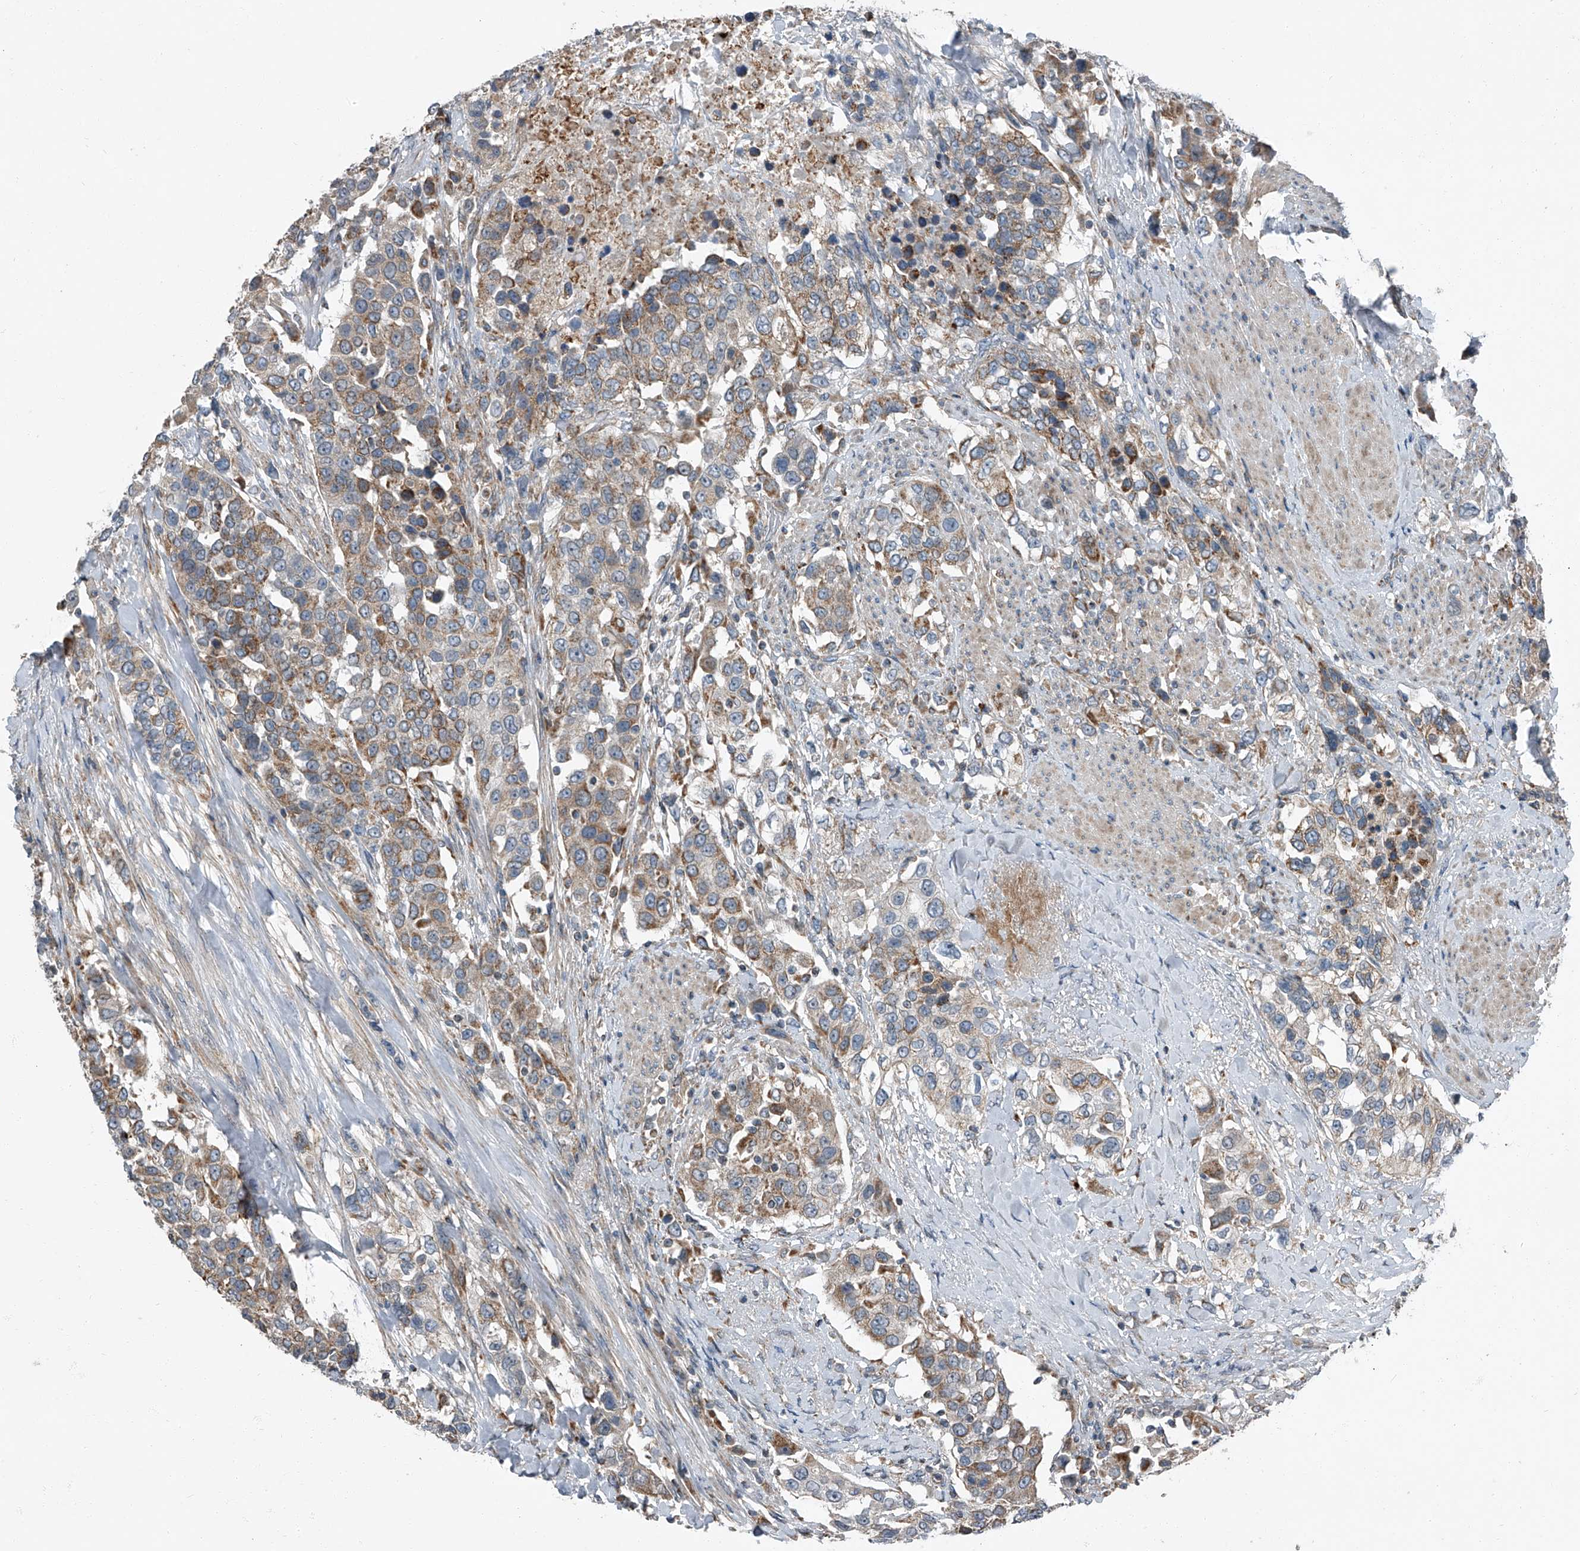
{"staining": {"intensity": "moderate", "quantity": ">75%", "location": "cytoplasmic/membranous"}, "tissue": "urothelial cancer", "cell_type": "Tumor cells", "image_type": "cancer", "snomed": [{"axis": "morphology", "description": "Urothelial carcinoma, High grade"}, {"axis": "topography", "description": "Urinary bladder"}], "caption": "Brown immunohistochemical staining in human urothelial carcinoma (high-grade) displays moderate cytoplasmic/membranous staining in approximately >75% of tumor cells.", "gene": "CHRNA7", "patient": {"sex": "female", "age": 80}}